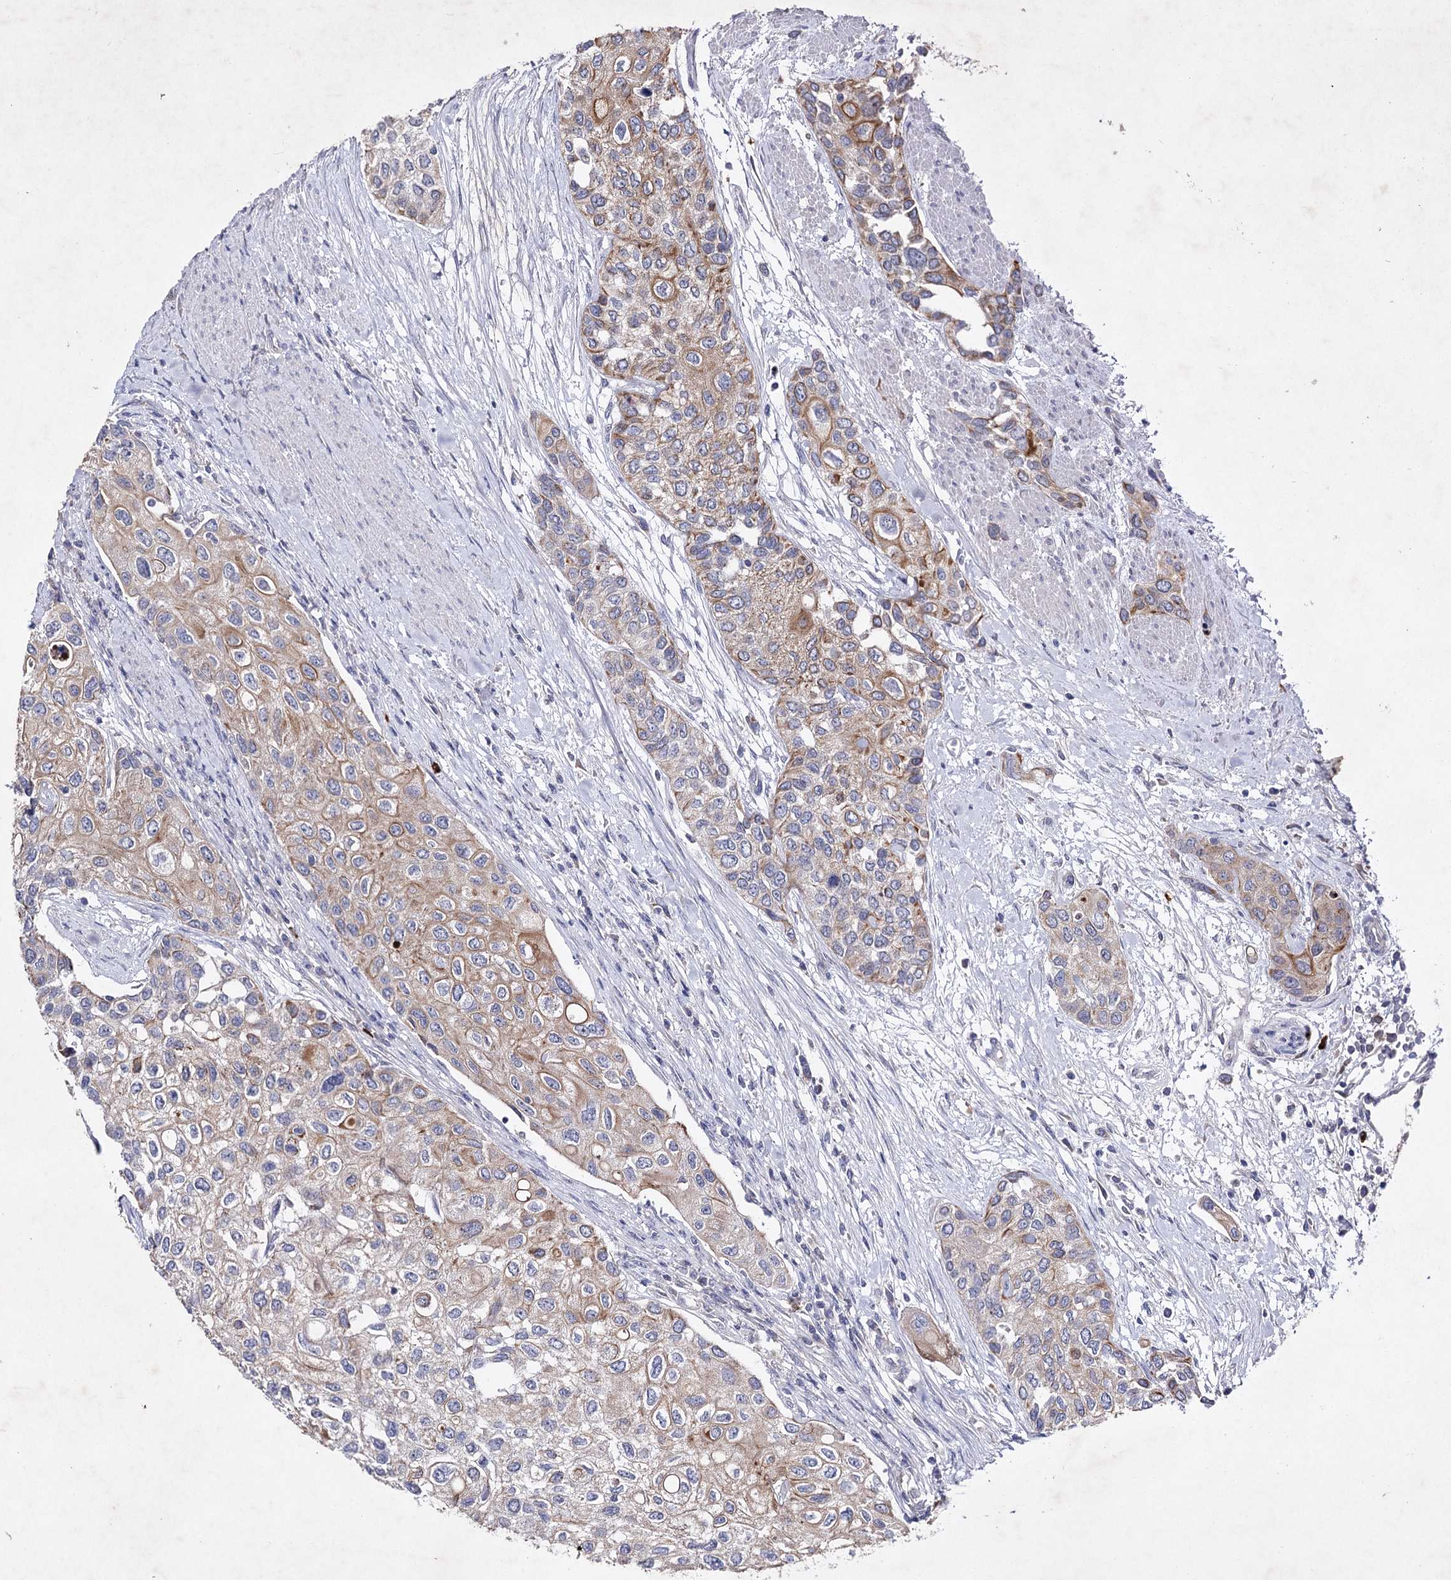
{"staining": {"intensity": "weak", "quantity": "25%-75%", "location": "cytoplasmic/membranous"}, "tissue": "urothelial cancer", "cell_type": "Tumor cells", "image_type": "cancer", "snomed": [{"axis": "morphology", "description": "Normal tissue, NOS"}, {"axis": "morphology", "description": "Urothelial carcinoma, High grade"}, {"axis": "topography", "description": "Vascular tissue"}, {"axis": "topography", "description": "Urinary bladder"}], "caption": "Urothelial carcinoma (high-grade) stained for a protein demonstrates weak cytoplasmic/membranous positivity in tumor cells.", "gene": "COX15", "patient": {"sex": "female", "age": 56}}